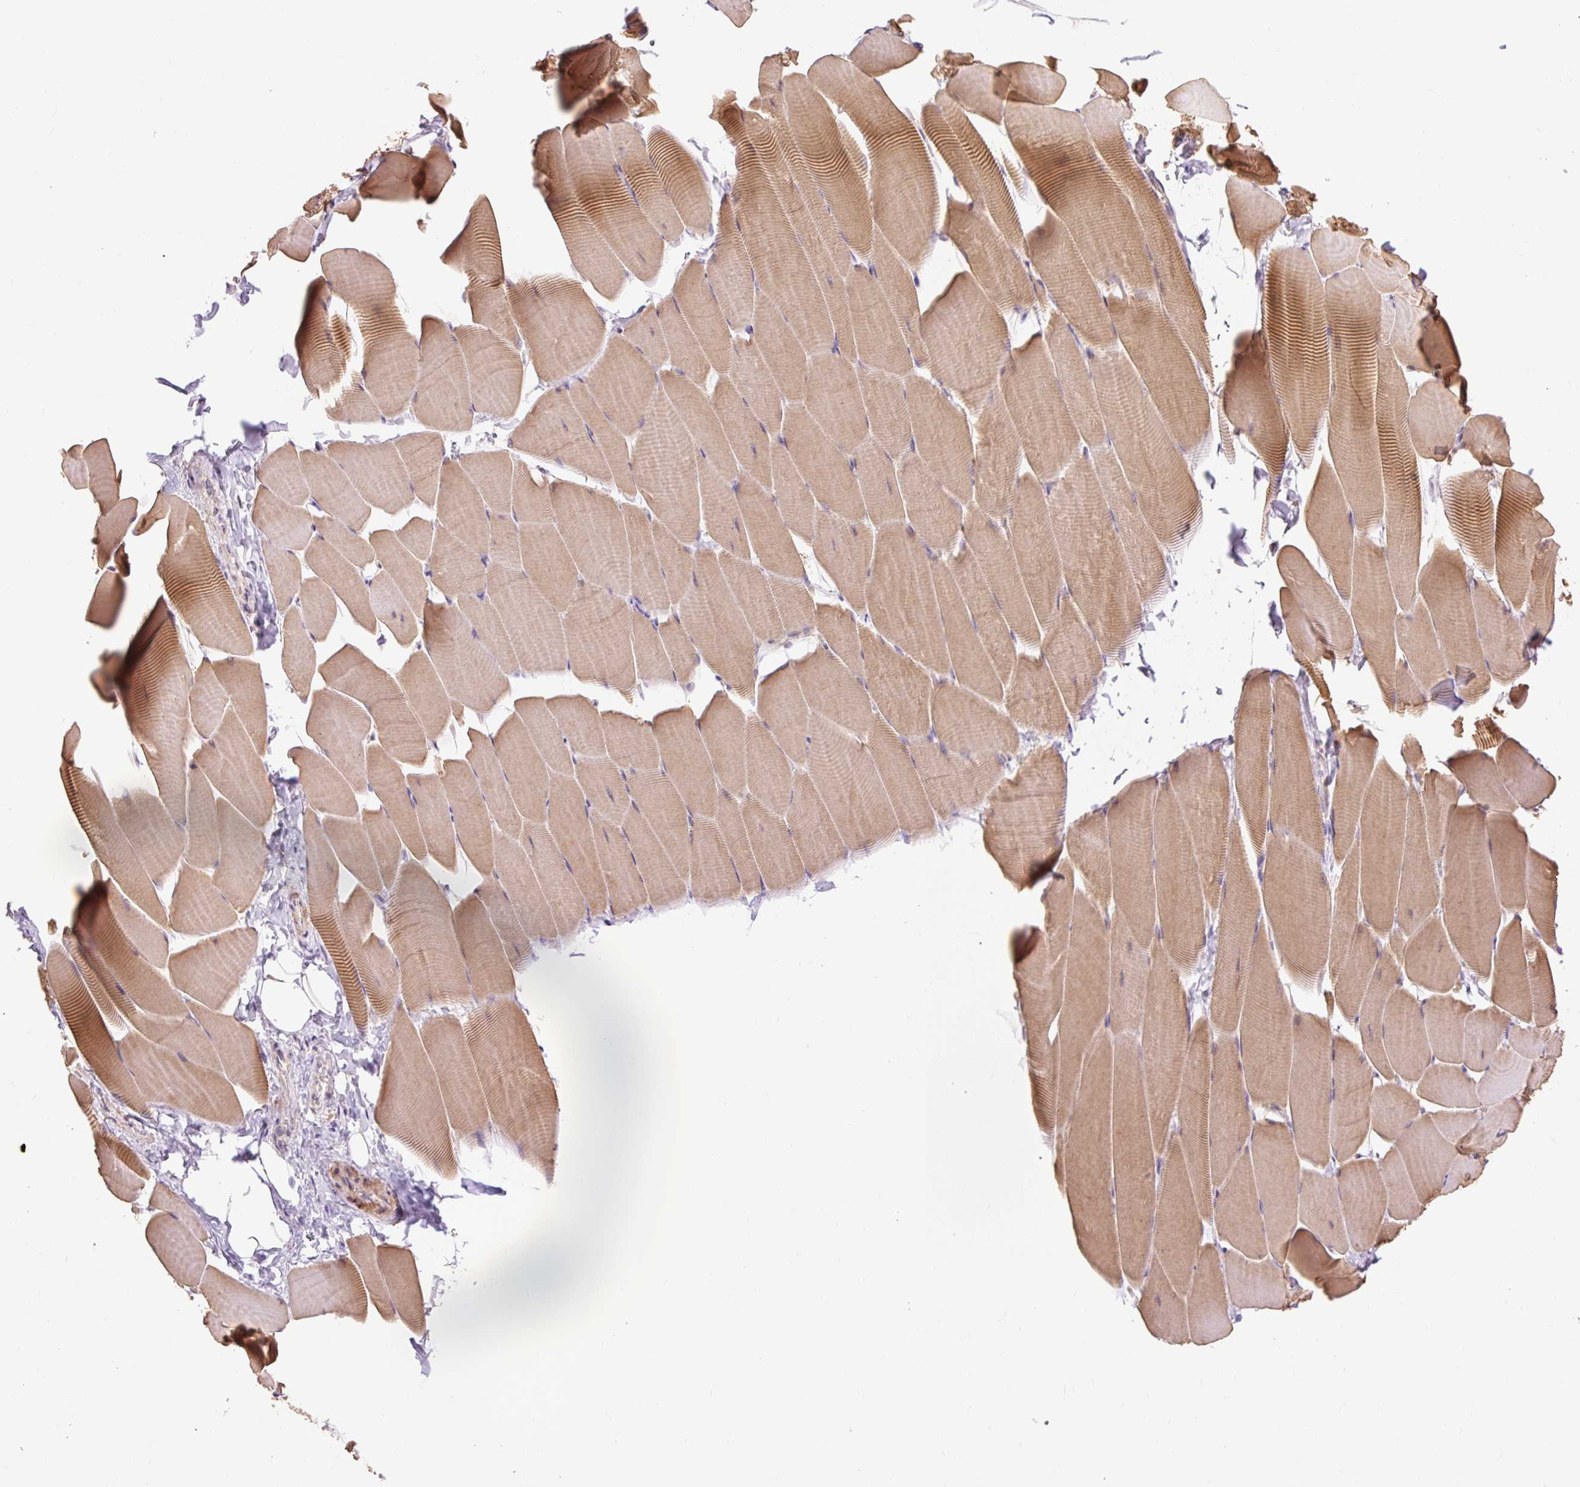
{"staining": {"intensity": "moderate", "quantity": ">75%", "location": "cytoplasmic/membranous"}, "tissue": "skeletal muscle", "cell_type": "Myocytes", "image_type": "normal", "snomed": [{"axis": "morphology", "description": "Normal tissue, NOS"}, {"axis": "topography", "description": "Skeletal muscle"}], "caption": "Immunohistochemical staining of benign skeletal muscle exhibits moderate cytoplasmic/membranous protein staining in about >75% of myocytes.", "gene": "DESI1", "patient": {"sex": "male", "age": 25}}